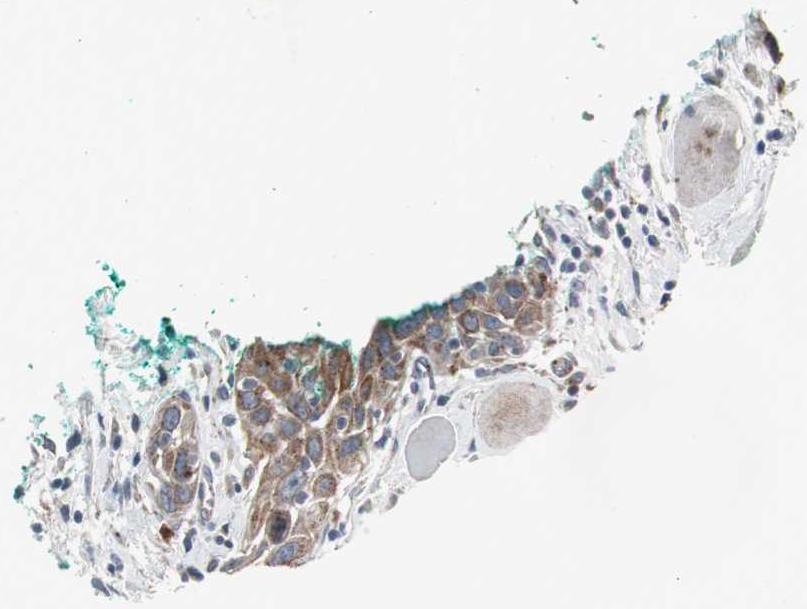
{"staining": {"intensity": "moderate", "quantity": ">75%", "location": "cytoplasmic/membranous"}, "tissue": "head and neck cancer", "cell_type": "Tumor cells", "image_type": "cancer", "snomed": [{"axis": "morphology", "description": "Squamous cell carcinoma, NOS"}, {"axis": "topography", "description": "Oral tissue"}, {"axis": "topography", "description": "Head-Neck"}], "caption": "A brown stain labels moderate cytoplasmic/membranous expression of a protein in human squamous cell carcinoma (head and neck) tumor cells.", "gene": "GBA1", "patient": {"sex": "female", "age": 50}}